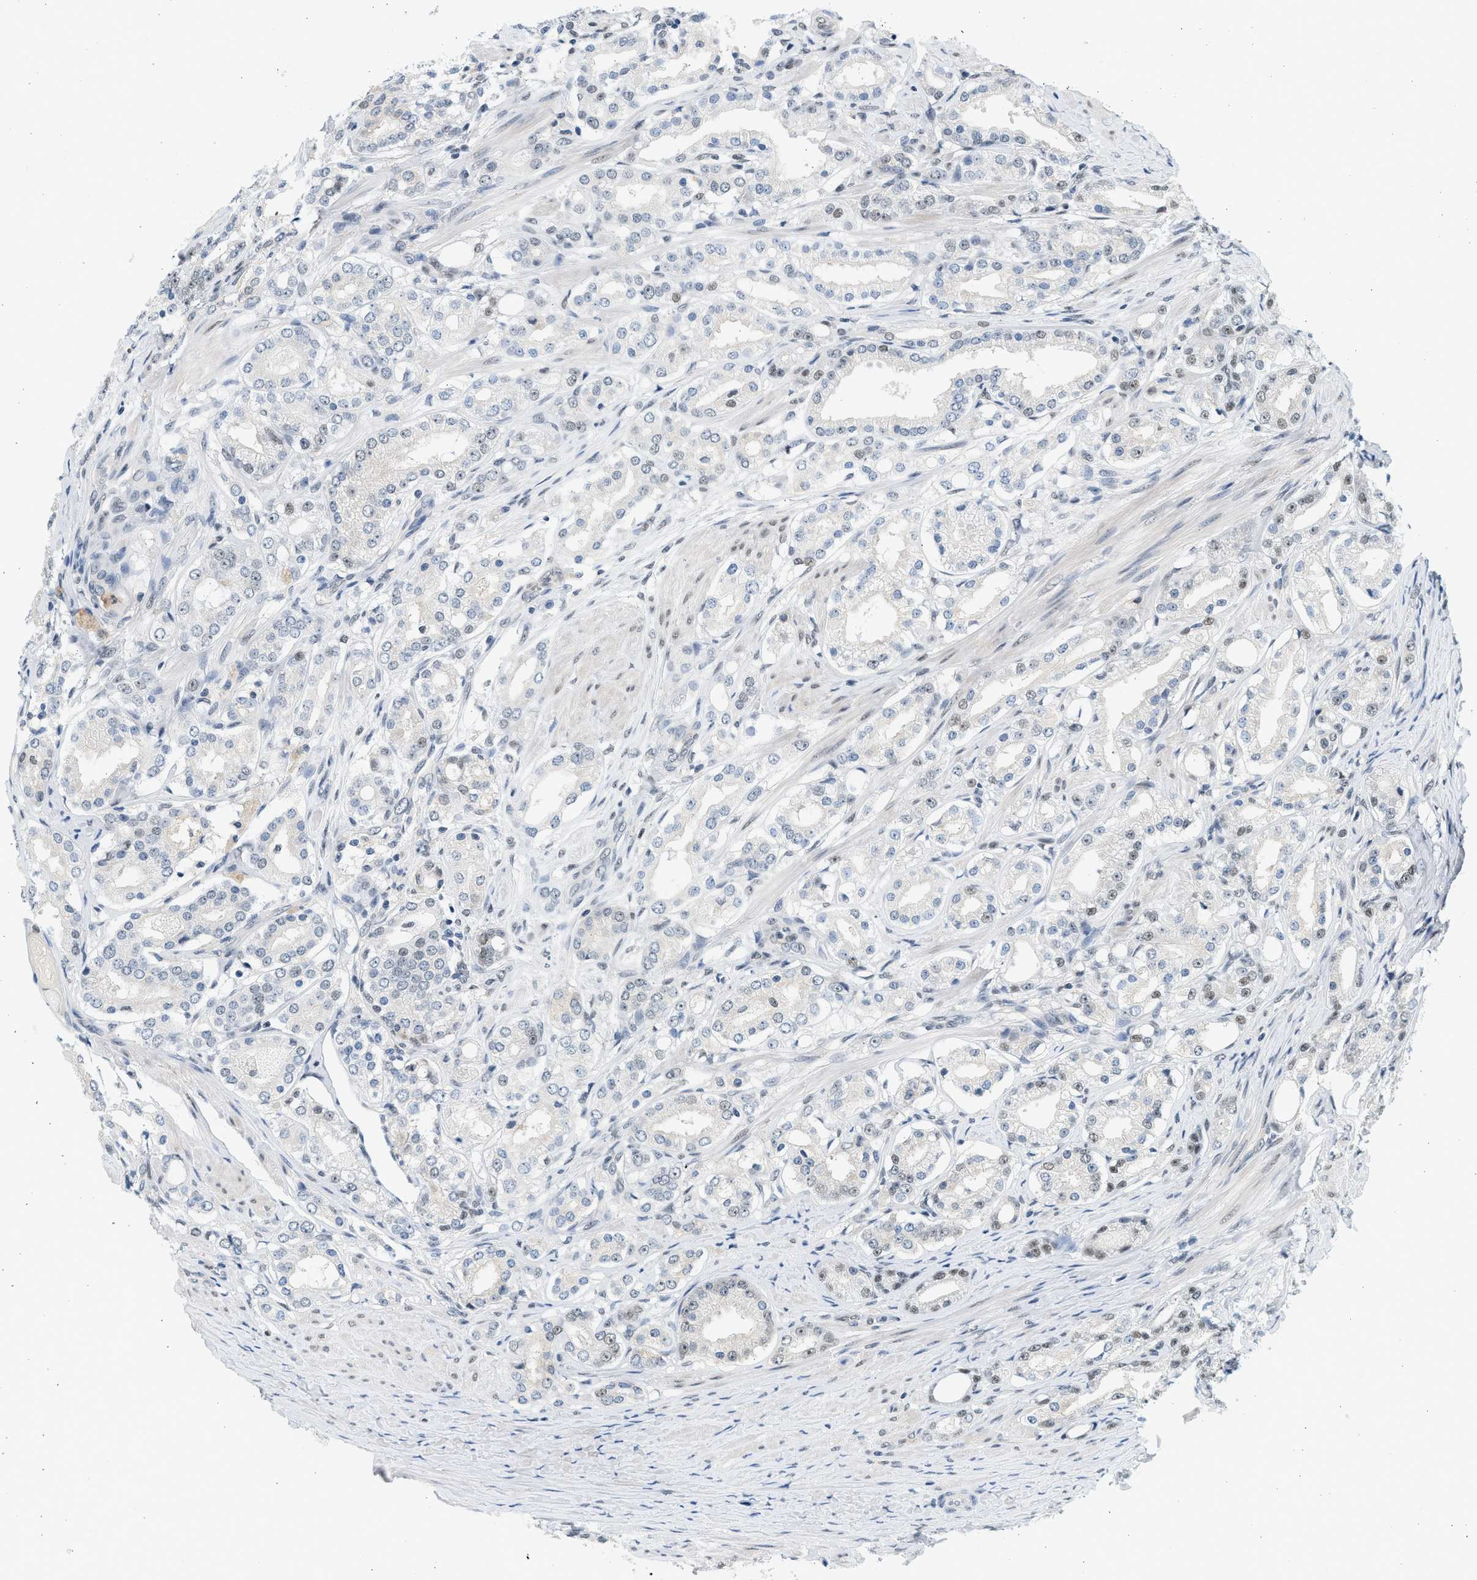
{"staining": {"intensity": "weak", "quantity": "<25%", "location": "nuclear"}, "tissue": "prostate cancer", "cell_type": "Tumor cells", "image_type": "cancer", "snomed": [{"axis": "morphology", "description": "Adenocarcinoma, Low grade"}, {"axis": "topography", "description": "Prostate"}], "caption": "A histopathology image of adenocarcinoma (low-grade) (prostate) stained for a protein exhibits no brown staining in tumor cells.", "gene": "HIPK1", "patient": {"sex": "male", "age": 63}}